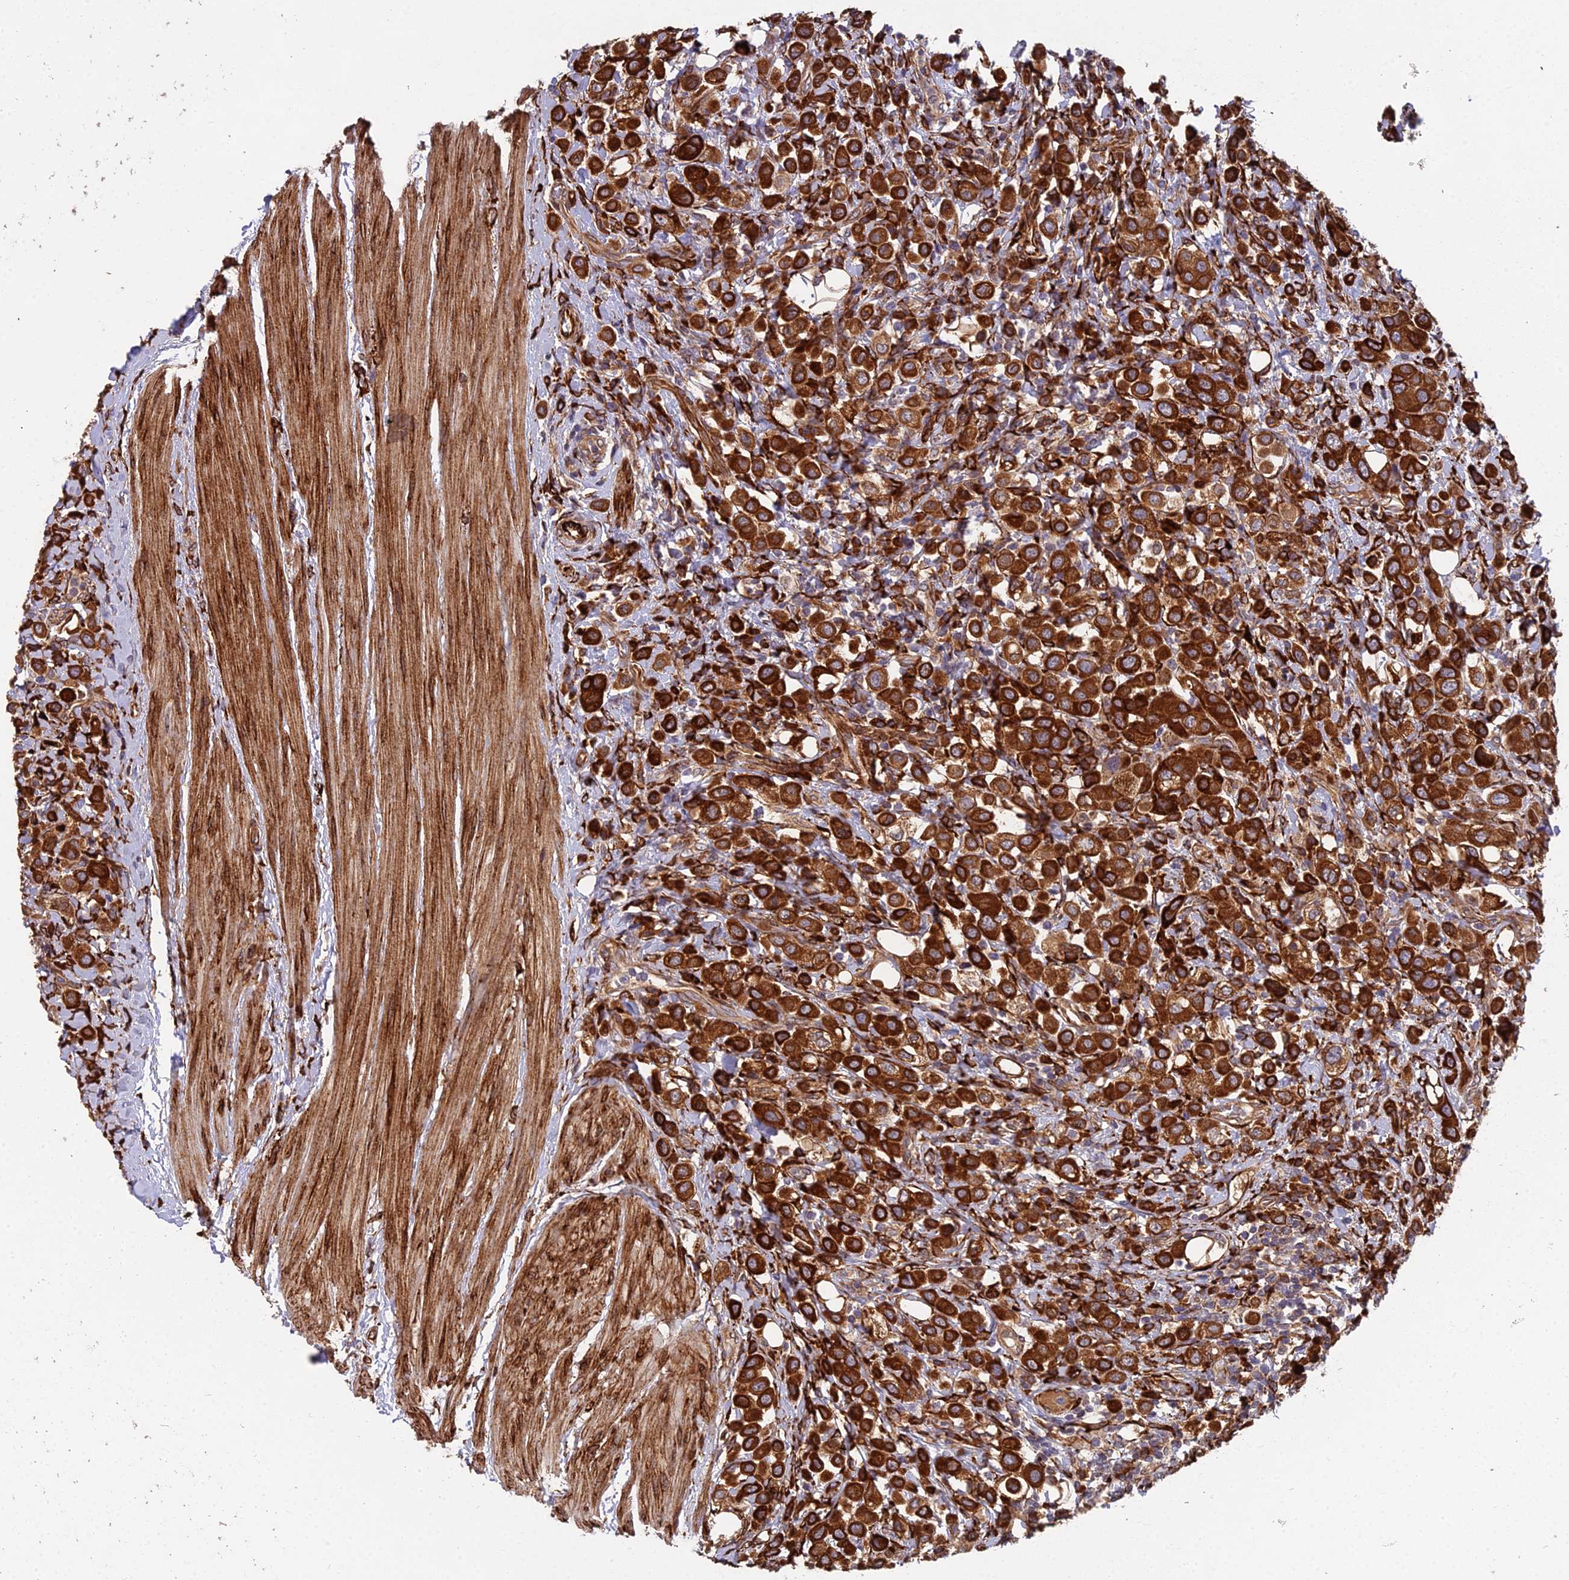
{"staining": {"intensity": "strong", "quantity": ">75%", "location": "cytoplasmic/membranous"}, "tissue": "urothelial cancer", "cell_type": "Tumor cells", "image_type": "cancer", "snomed": [{"axis": "morphology", "description": "Urothelial carcinoma, High grade"}, {"axis": "topography", "description": "Urinary bladder"}], "caption": "There is high levels of strong cytoplasmic/membranous expression in tumor cells of urothelial cancer, as demonstrated by immunohistochemical staining (brown color).", "gene": "NDUFAF7", "patient": {"sex": "male", "age": 50}}